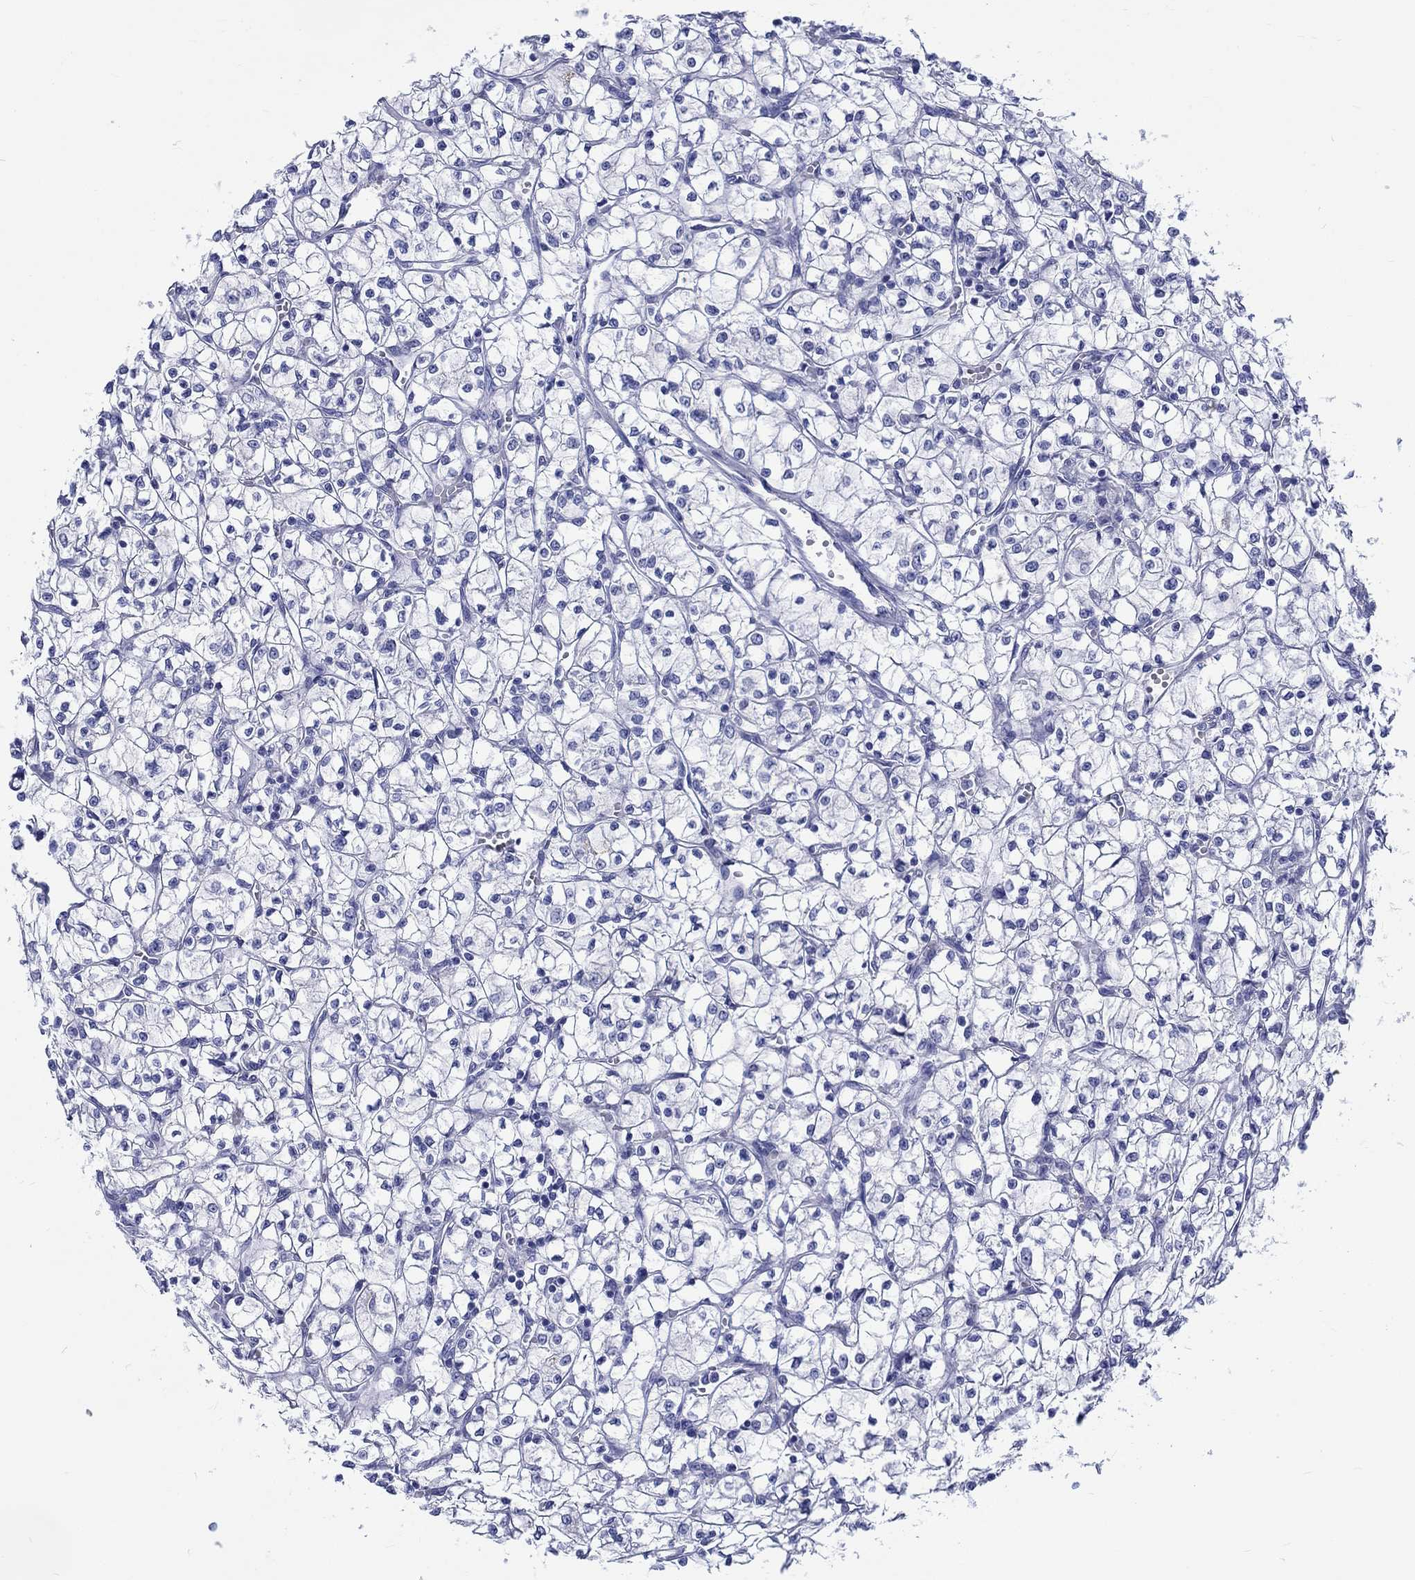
{"staining": {"intensity": "negative", "quantity": "none", "location": "none"}, "tissue": "renal cancer", "cell_type": "Tumor cells", "image_type": "cancer", "snomed": [{"axis": "morphology", "description": "Adenocarcinoma, NOS"}, {"axis": "topography", "description": "Kidney"}], "caption": "There is no significant staining in tumor cells of renal cancer (adenocarcinoma).", "gene": "SH2D7", "patient": {"sex": "female", "age": 64}}